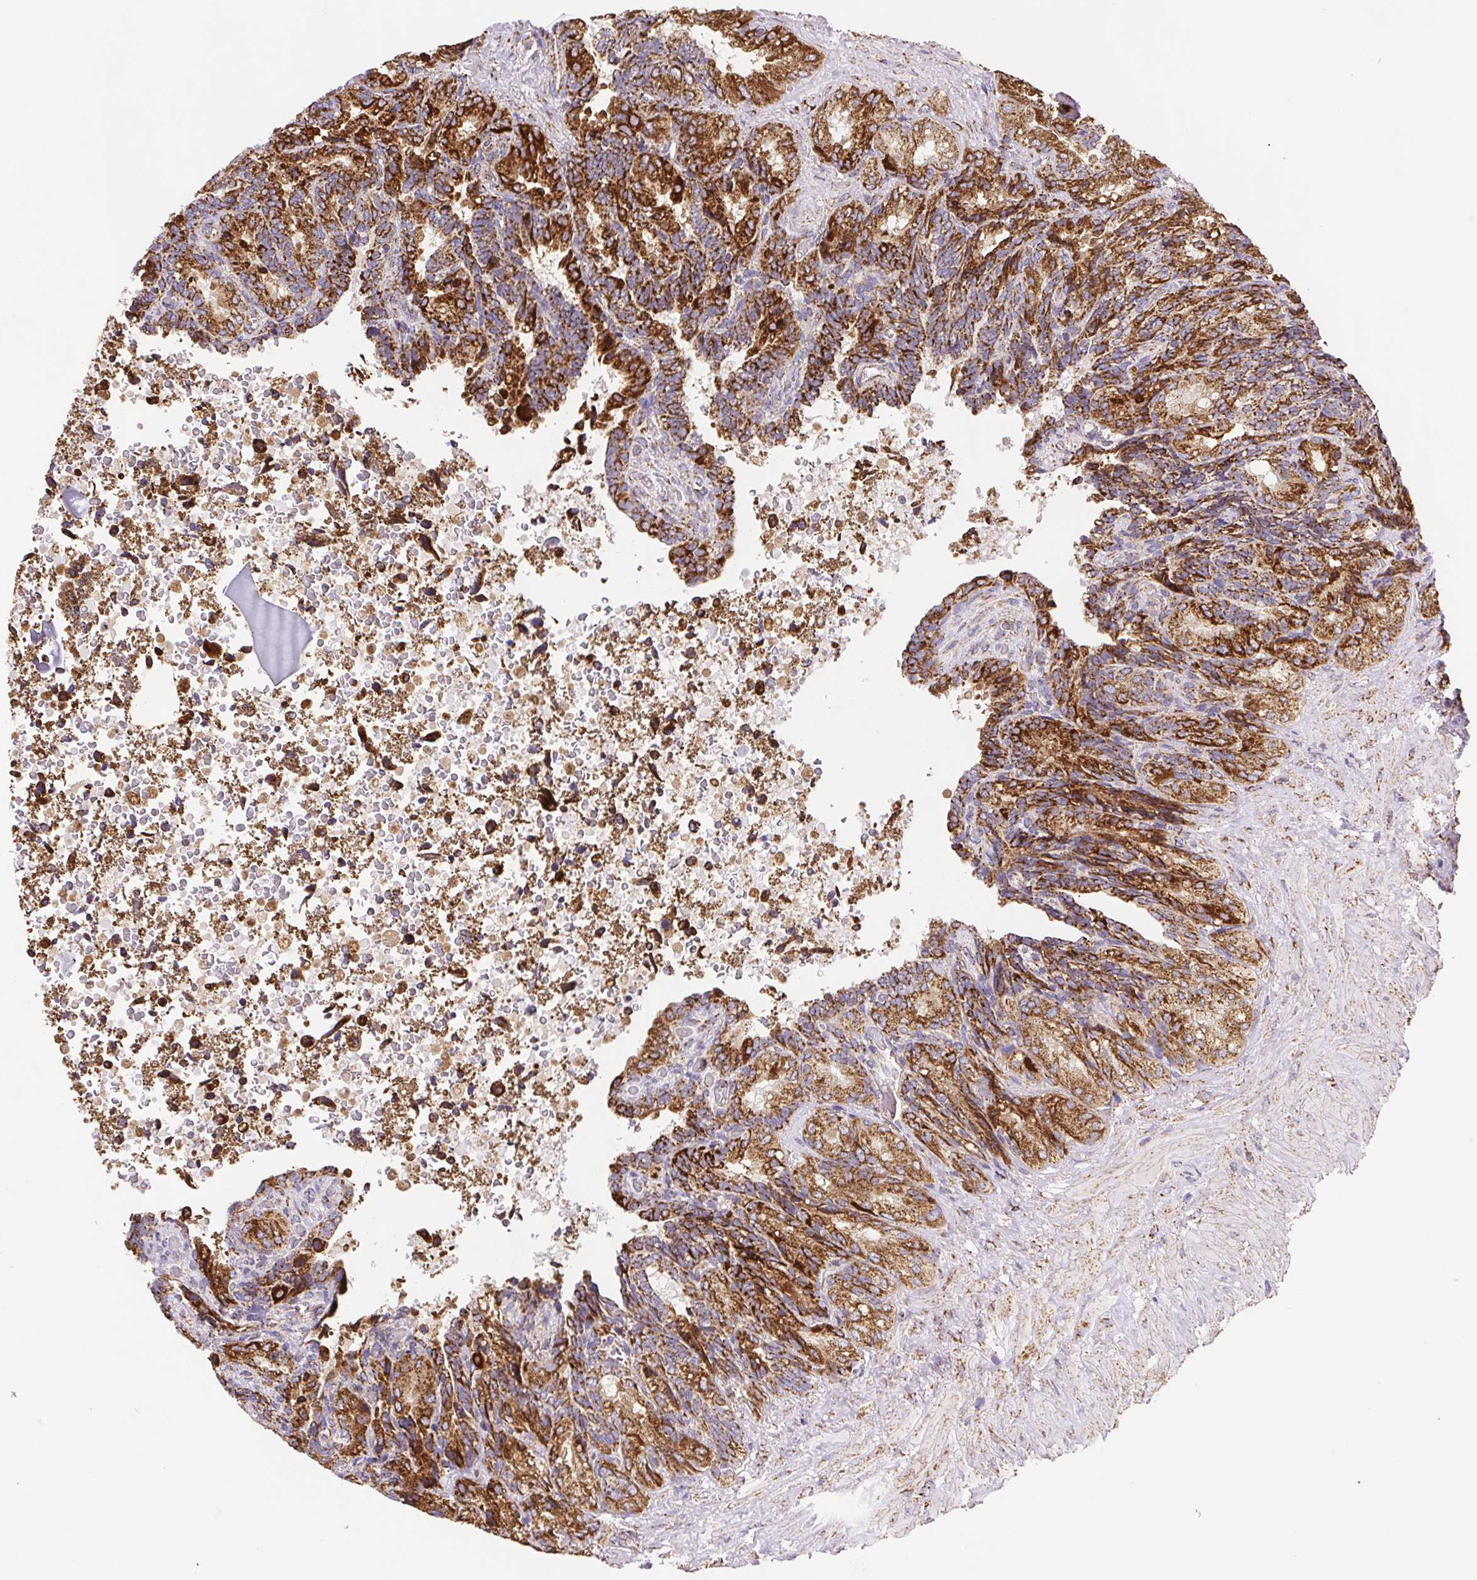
{"staining": {"intensity": "strong", "quantity": ">75%", "location": "cytoplasmic/membranous"}, "tissue": "seminal vesicle", "cell_type": "Glandular cells", "image_type": "normal", "snomed": [{"axis": "morphology", "description": "Normal tissue, NOS"}, {"axis": "topography", "description": "Seminal veicle"}], "caption": "IHC staining of normal seminal vesicle, which reveals high levels of strong cytoplasmic/membranous expression in approximately >75% of glandular cells indicating strong cytoplasmic/membranous protein staining. The staining was performed using DAB (3,3'-diaminobenzidine) (brown) for protein detection and nuclei were counterstained in hematoxylin (blue).", "gene": "NIPSNAP2", "patient": {"sex": "male", "age": 68}}